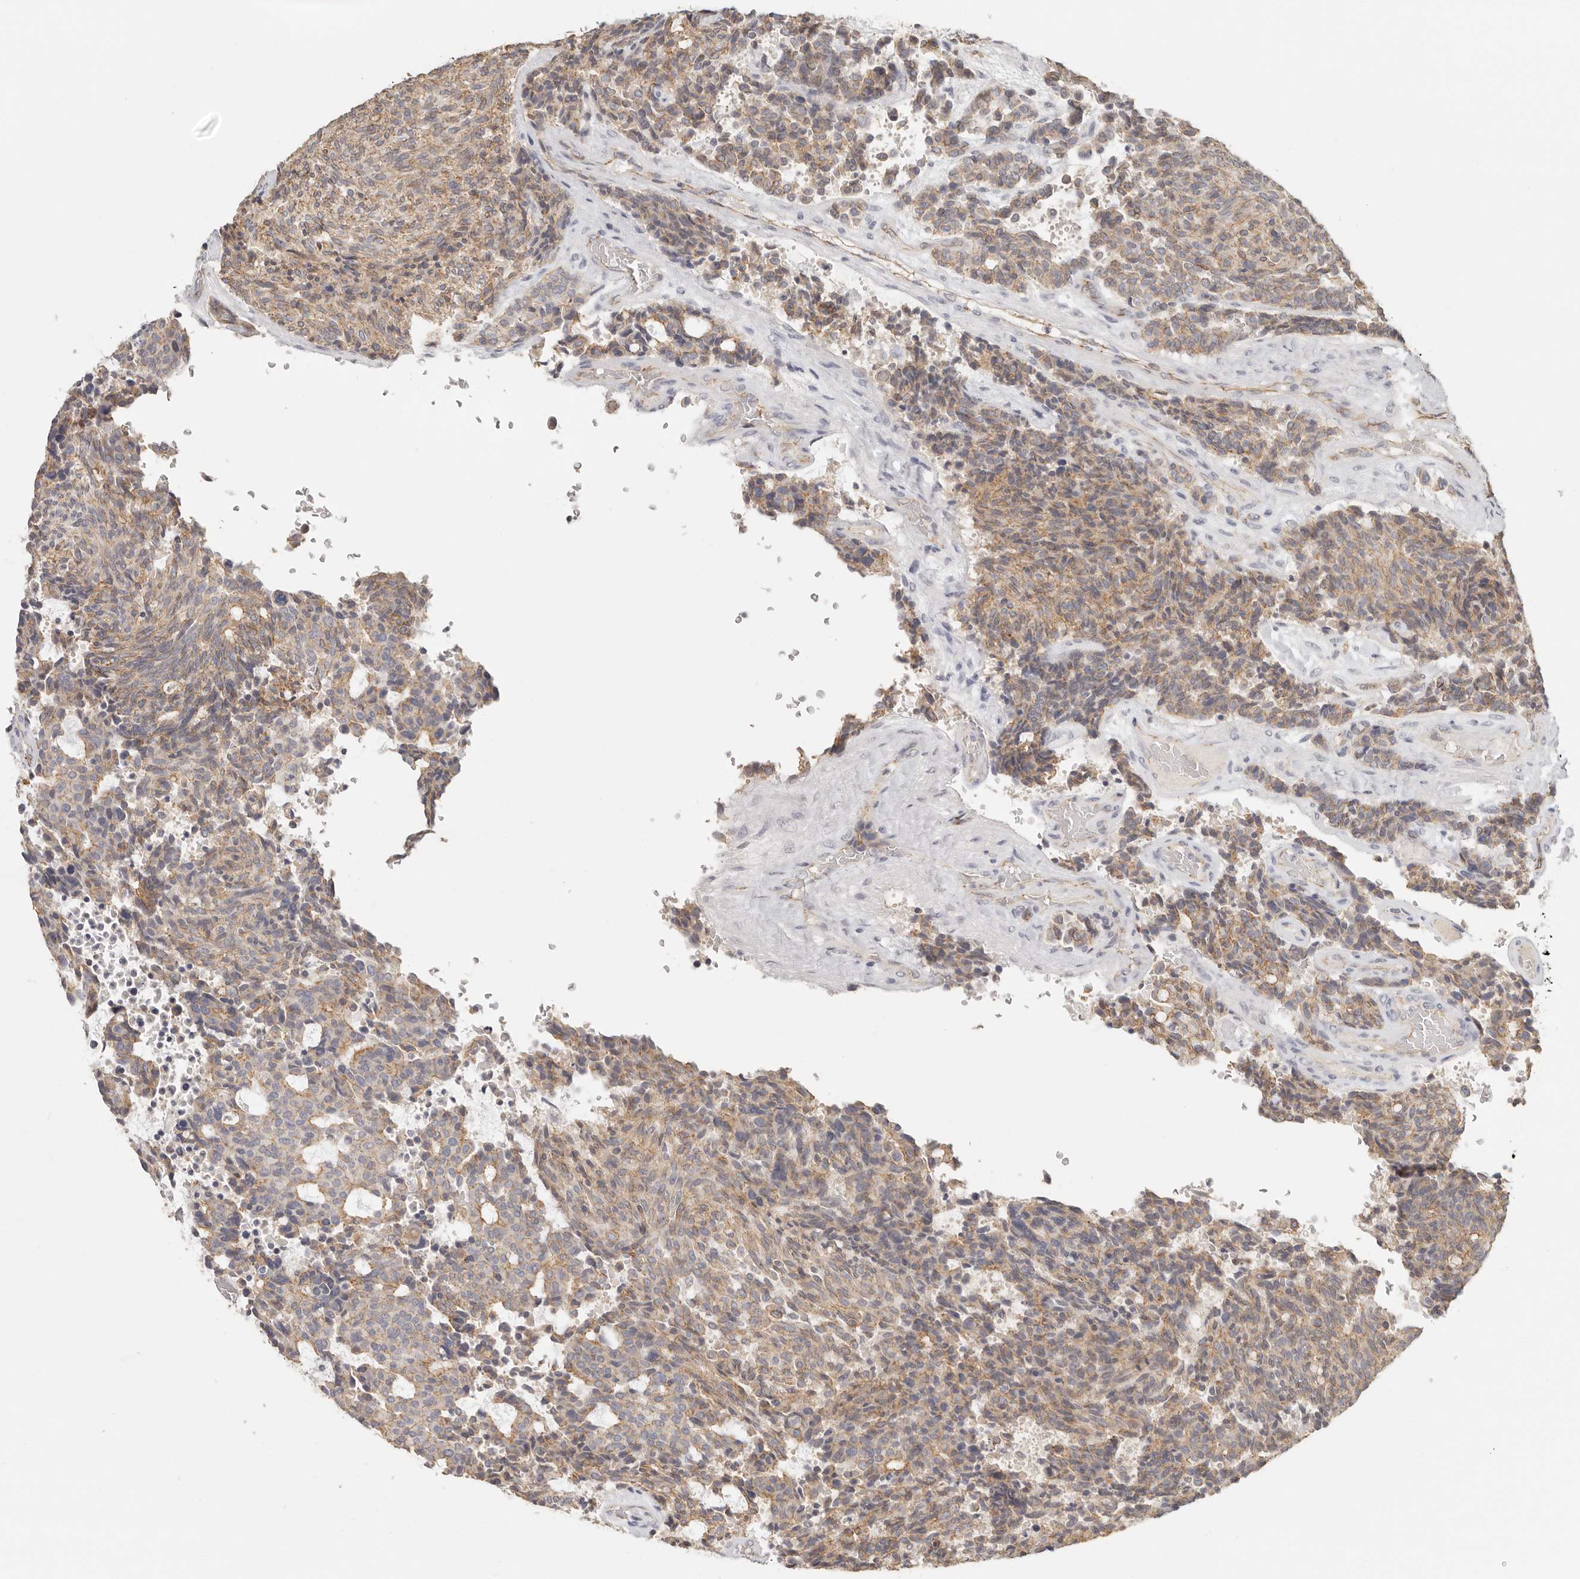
{"staining": {"intensity": "moderate", "quantity": "25%-75%", "location": "cytoplasmic/membranous"}, "tissue": "carcinoid", "cell_type": "Tumor cells", "image_type": "cancer", "snomed": [{"axis": "morphology", "description": "Carcinoid, malignant, NOS"}, {"axis": "topography", "description": "Pancreas"}], "caption": "IHC photomicrograph of neoplastic tissue: human carcinoid stained using immunohistochemistry (IHC) reveals medium levels of moderate protein expression localized specifically in the cytoplasmic/membranous of tumor cells, appearing as a cytoplasmic/membranous brown color.", "gene": "ANXA9", "patient": {"sex": "female", "age": 54}}